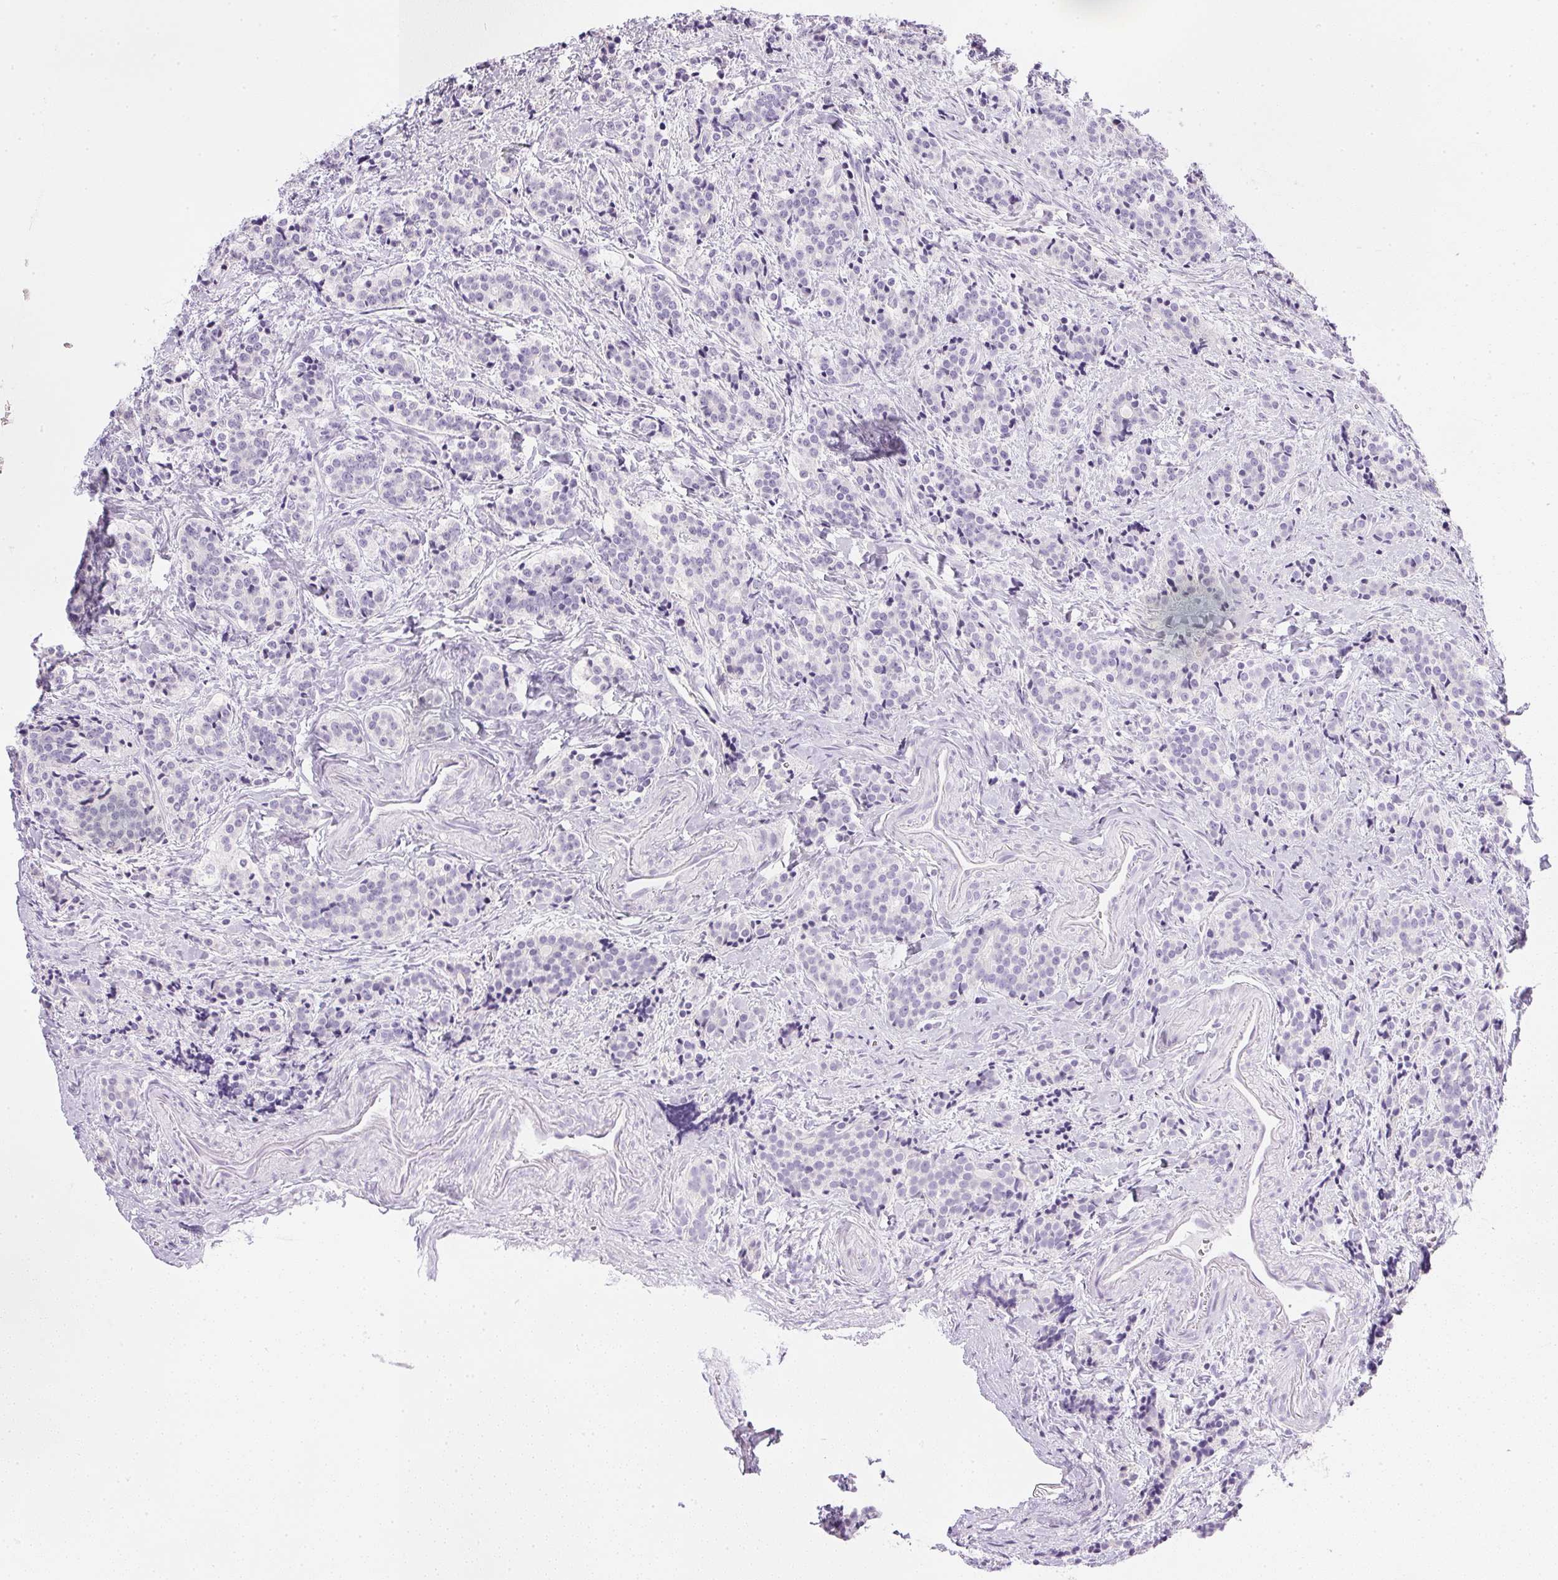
{"staining": {"intensity": "negative", "quantity": "none", "location": "none"}, "tissue": "carcinoid", "cell_type": "Tumor cells", "image_type": "cancer", "snomed": [{"axis": "morphology", "description": "Carcinoid, malignant, NOS"}, {"axis": "topography", "description": "Small intestine"}], "caption": "A histopathology image of human carcinoid is negative for staining in tumor cells. (Brightfield microscopy of DAB immunohistochemistry at high magnification).", "gene": "CPB1", "patient": {"sex": "female", "age": 73}}